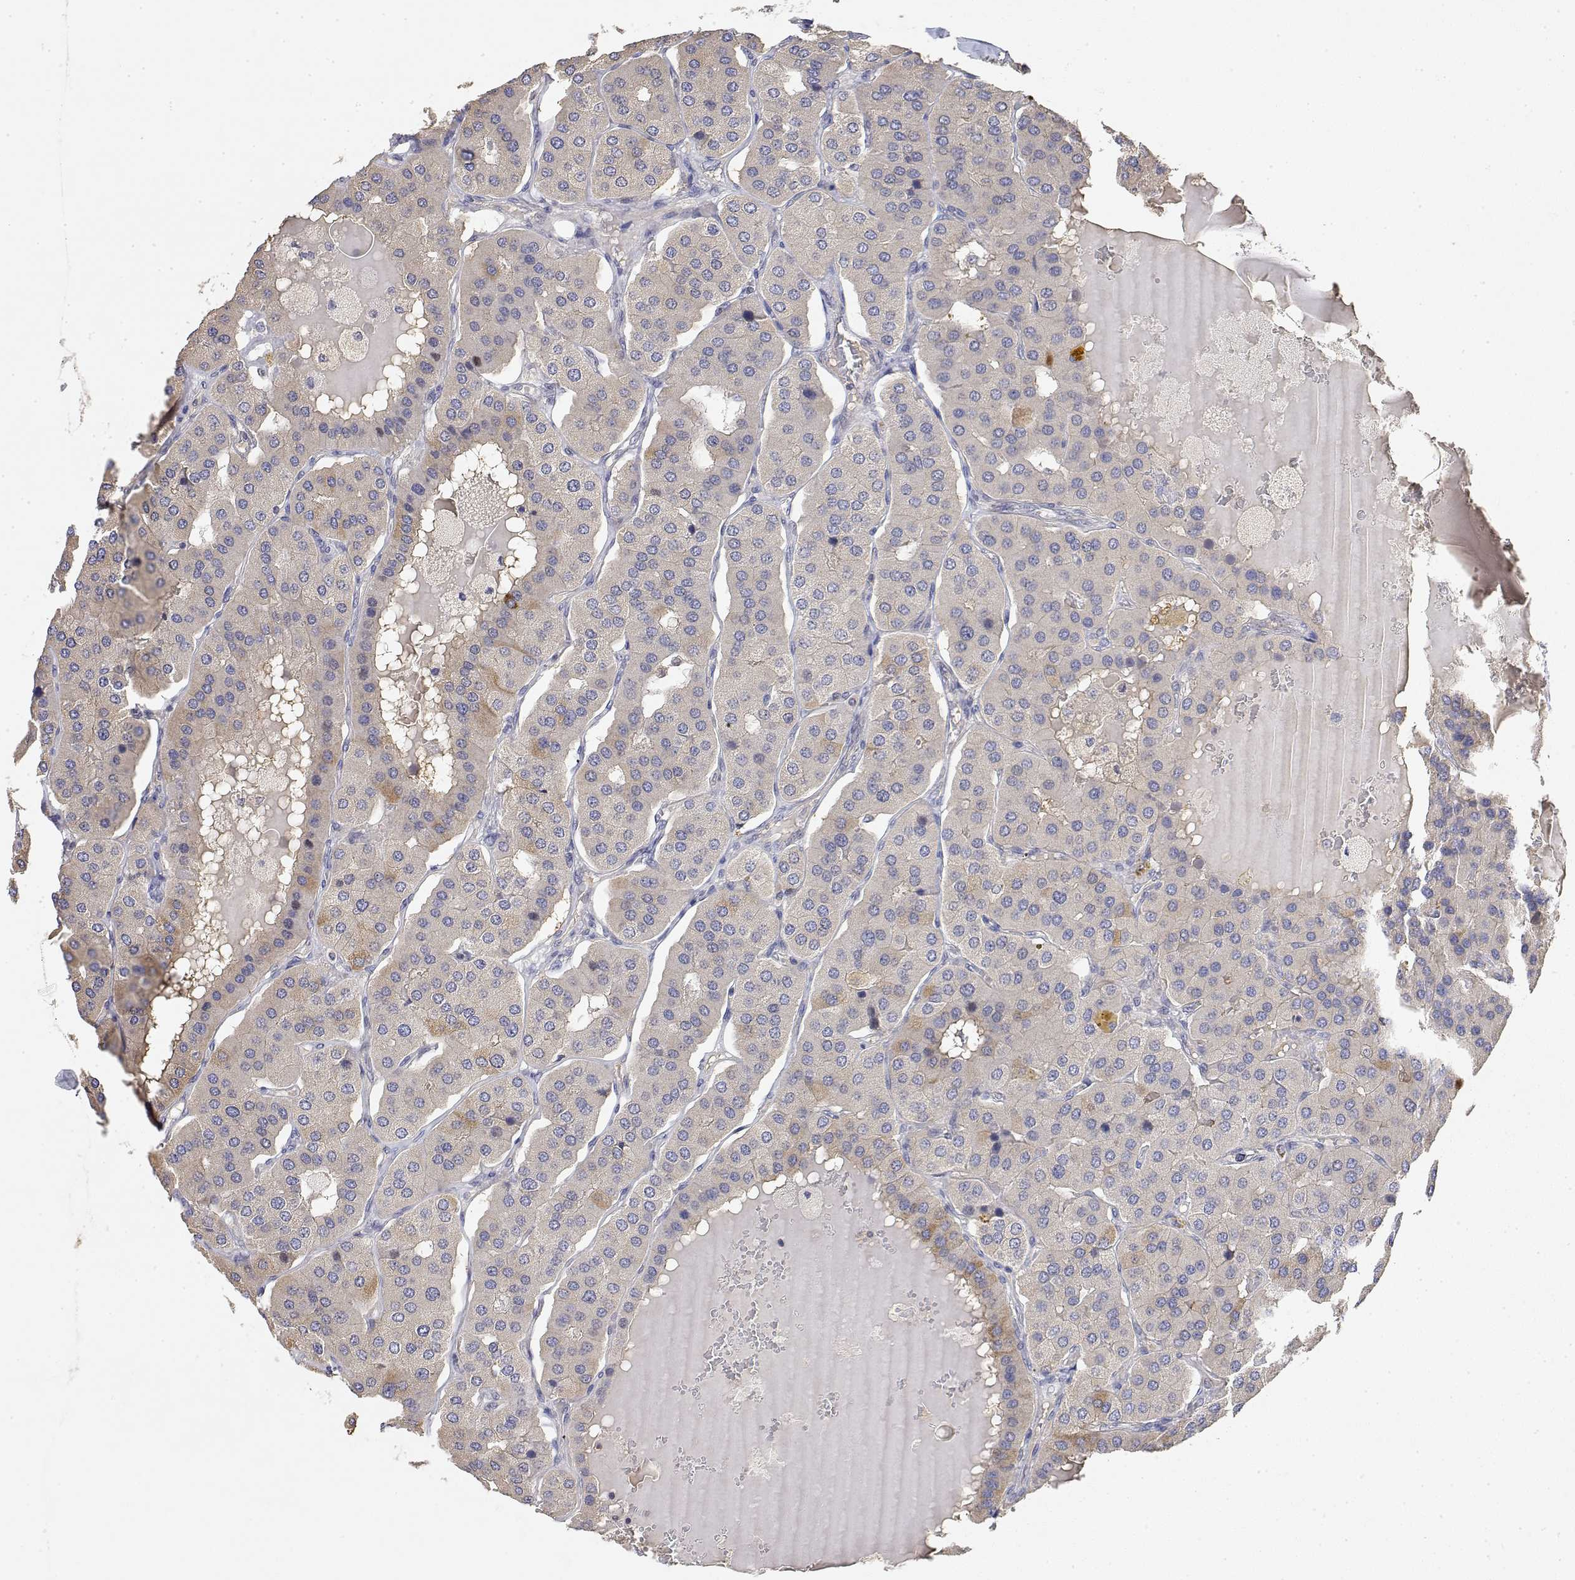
{"staining": {"intensity": "weak", "quantity": "<25%", "location": "cytoplasmic/membranous"}, "tissue": "parathyroid gland", "cell_type": "Glandular cells", "image_type": "normal", "snomed": [{"axis": "morphology", "description": "Normal tissue, NOS"}, {"axis": "morphology", "description": "Adenoma, NOS"}, {"axis": "topography", "description": "Parathyroid gland"}], "caption": "The image shows no significant positivity in glandular cells of parathyroid gland.", "gene": "LONRF3", "patient": {"sex": "female", "age": 86}}